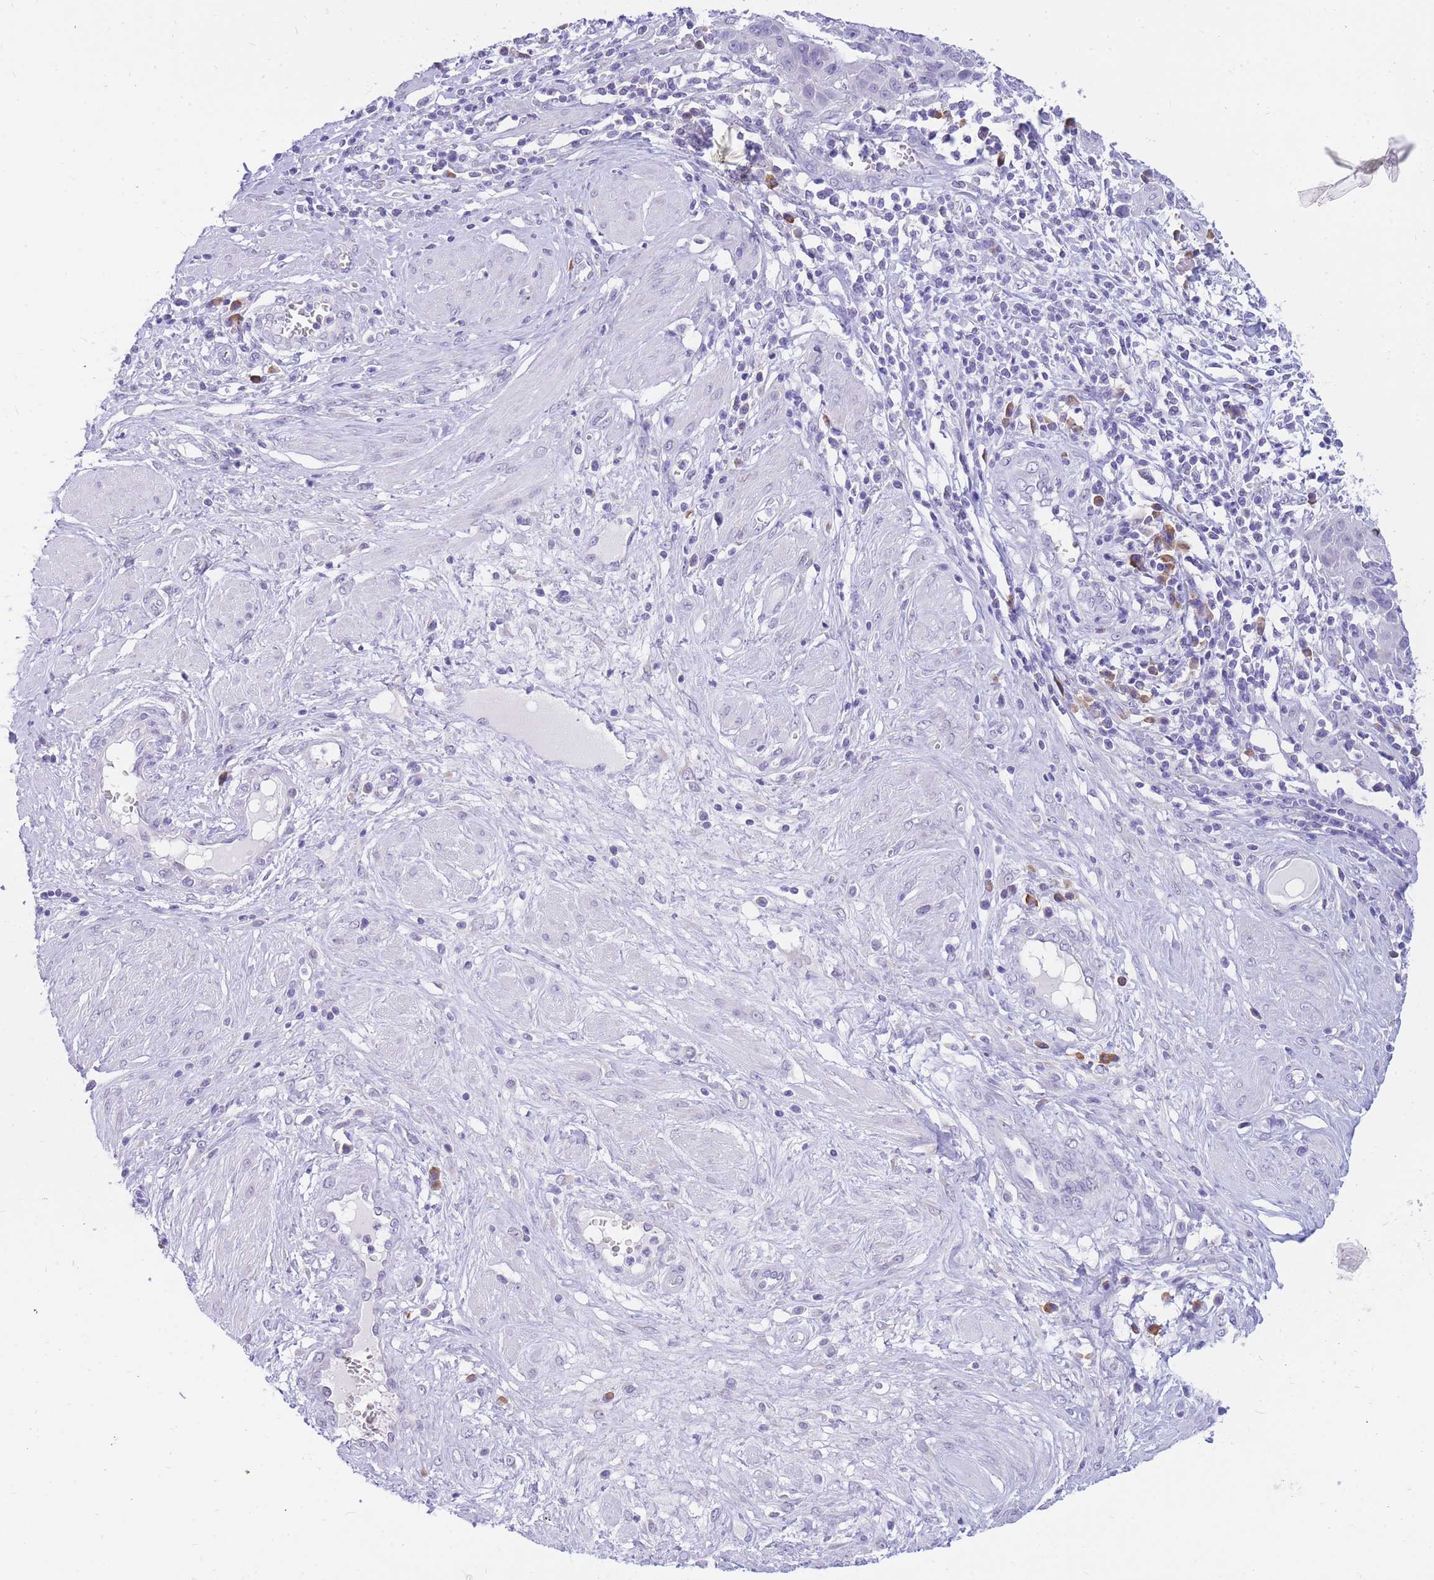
{"staining": {"intensity": "negative", "quantity": "none", "location": "none"}, "tissue": "cervical cancer", "cell_type": "Tumor cells", "image_type": "cancer", "snomed": [{"axis": "morphology", "description": "Squamous cell carcinoma, NOS"}, {"axis": "topography", "description": "Cervix"}], "caption": "This is an IHC photomicrograph of cervical cancer (squamous cell carcinoma). There is no expression in tumor cells.", "gene": "SSUH2", "patient": {"sex": "female", "age": 36}}